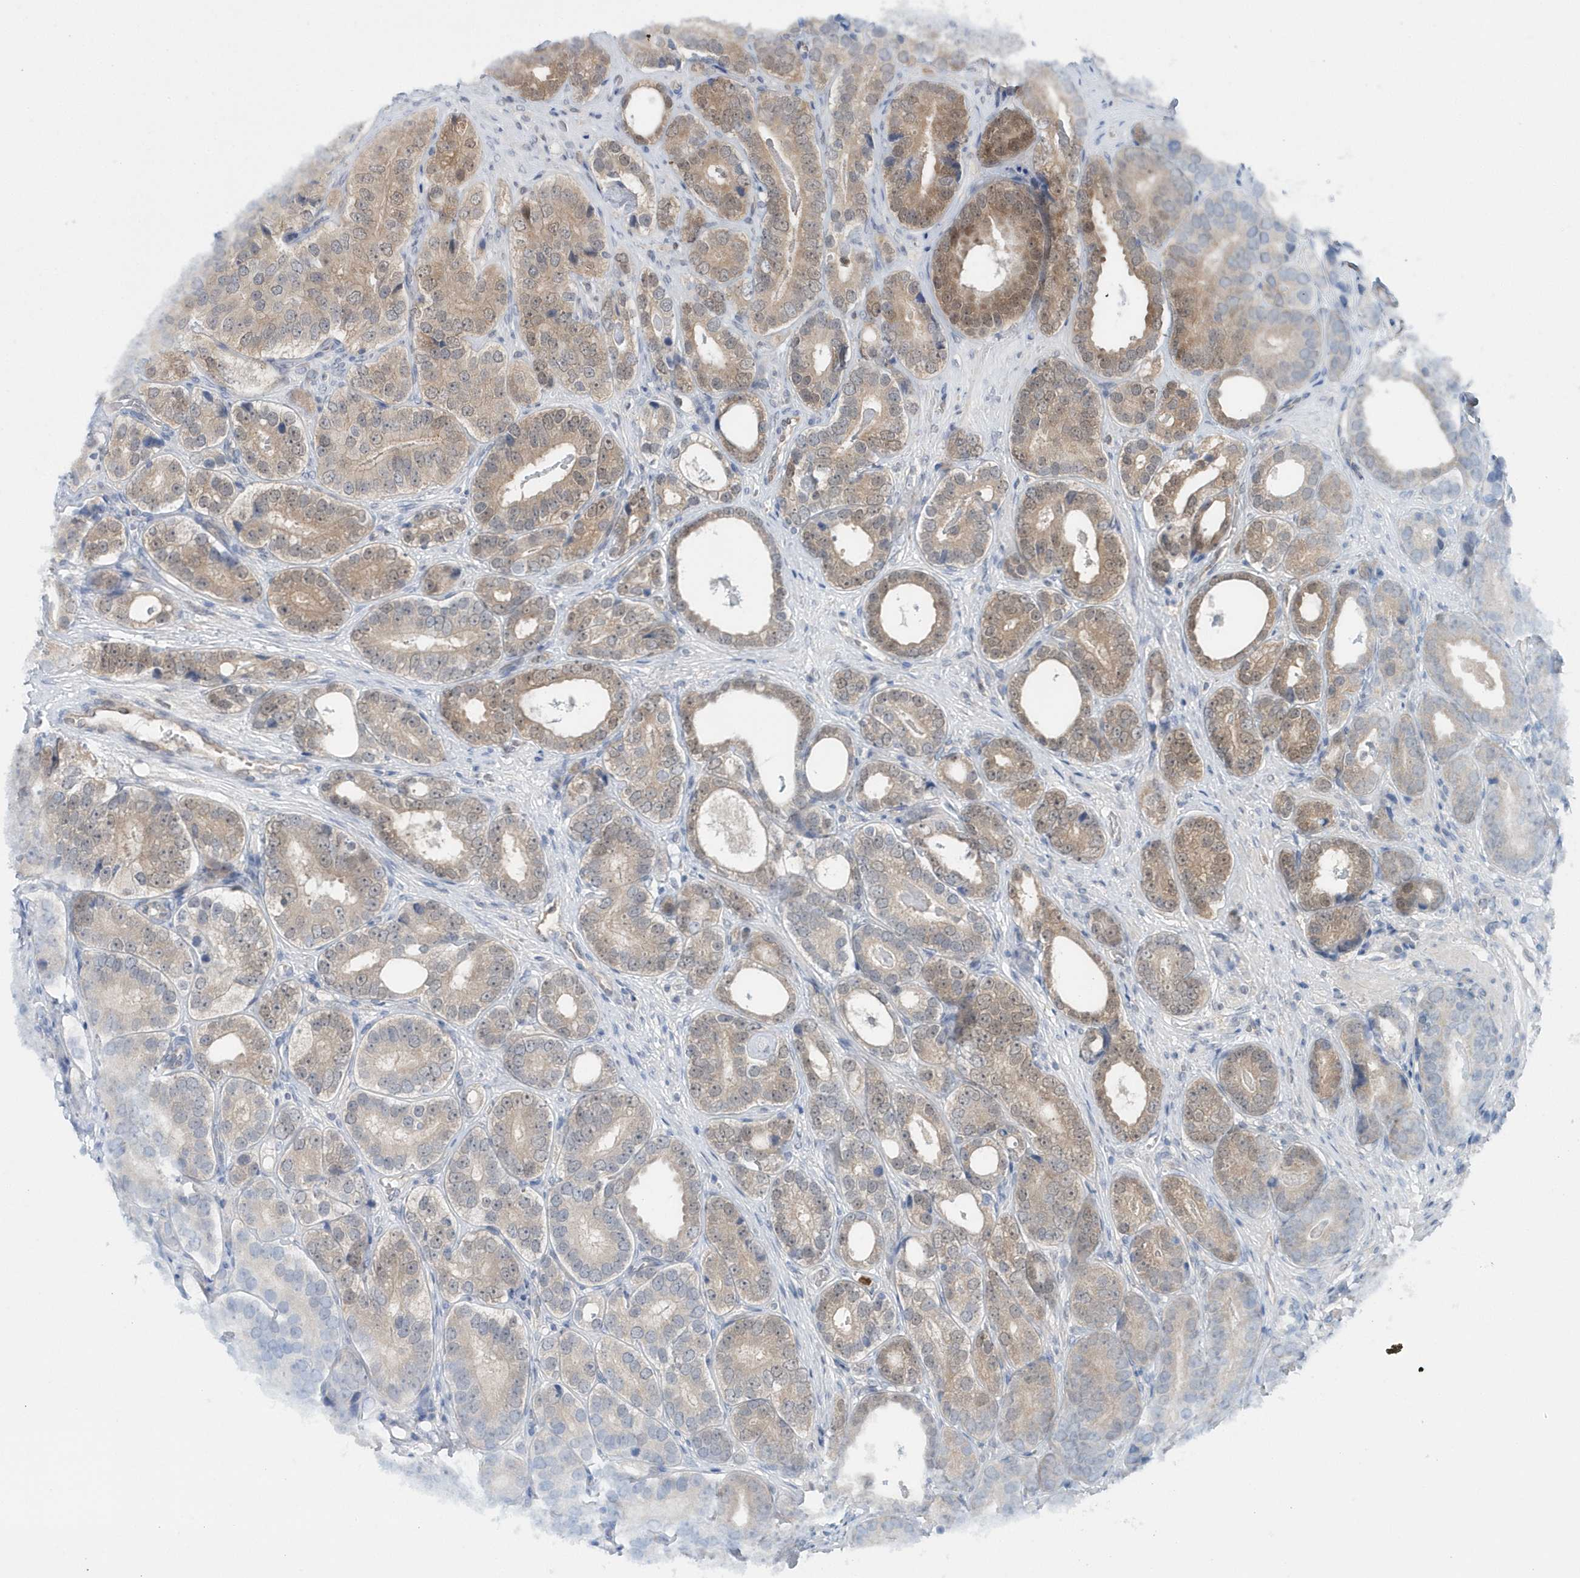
{"staining": {"intensity": "moderate", "quantity": "25%-75%", "location": "cytoplasmic/membranous,nuclear"}, "tissue": "prostate cancer", "cell_type": "Tumor cells", "image_type": "cancer", "snomed": [{"axis": "morphology", "description": "Adenocarcinoma, High grade"}, {"axis": "topography", "description": "Prostate"}], "caption": "This micrograph shows IHC staining of prostate cancer (adenocarcinoma (high-grade)), with medium moderate cytoplasmic/membranous and nuclear expression in about 25%-75% of tumor cells.", "gene": "RNF7", "patient": {"sex": "male", "age": 56}}